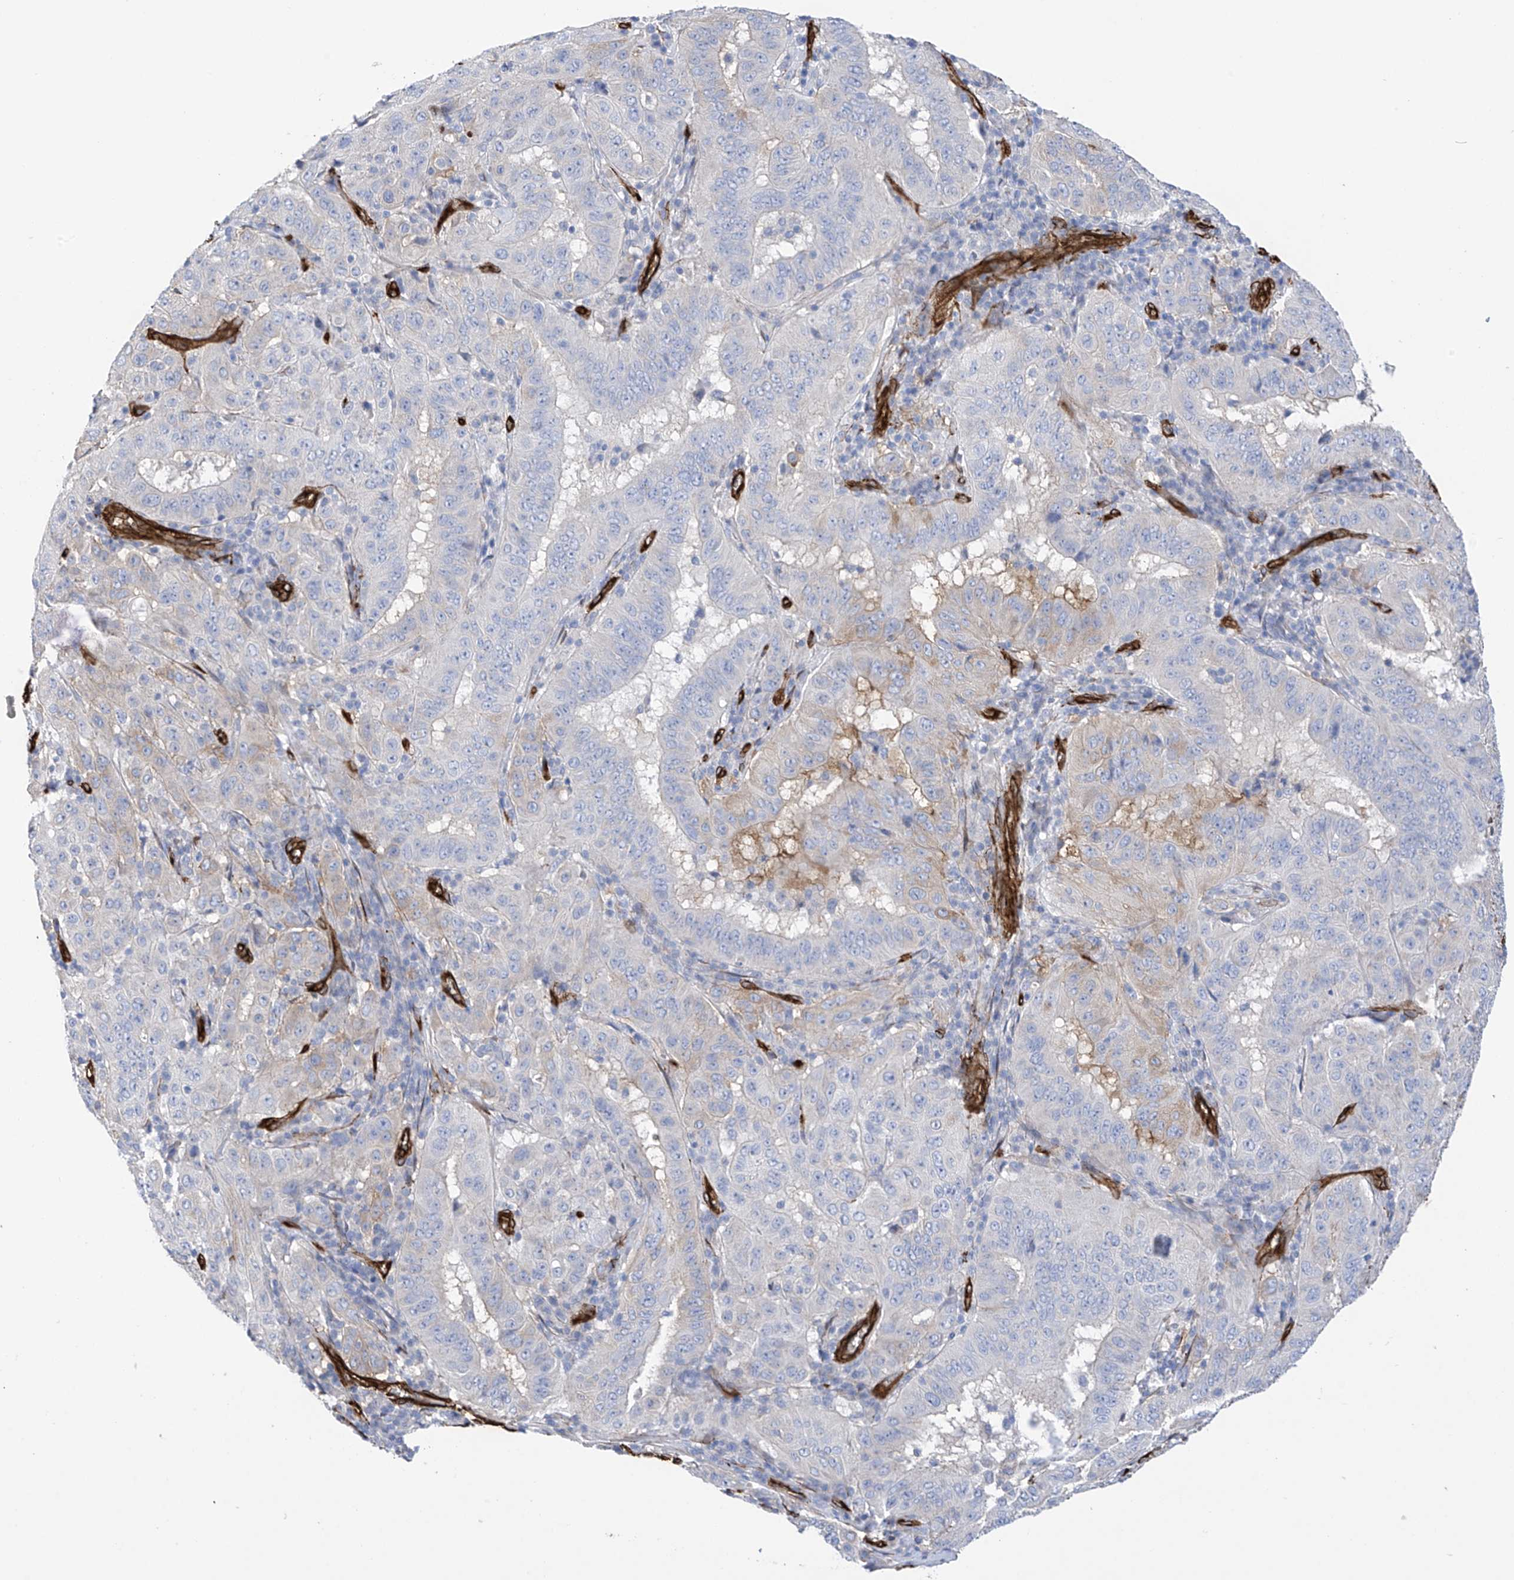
{"staining": {"intensity": "weak", "quantity": "<25%", "location": "cytoplasmic/membranous"}, "tissue": "pancreatic cancer", "cell_type": "Tumor cells", "image_type": "cancer", "snomed": [{"axis": "morphology", "description": "Adenocarcinoma, NOS"}, {"axis": "topography", "description": "Pancreas"}], "caption": "The photomicrograph shows no significant staining in tumor cells of pancreatic cancer.", "gene": "UBTD1", "patient": {"sex": "male", "age": 63}}